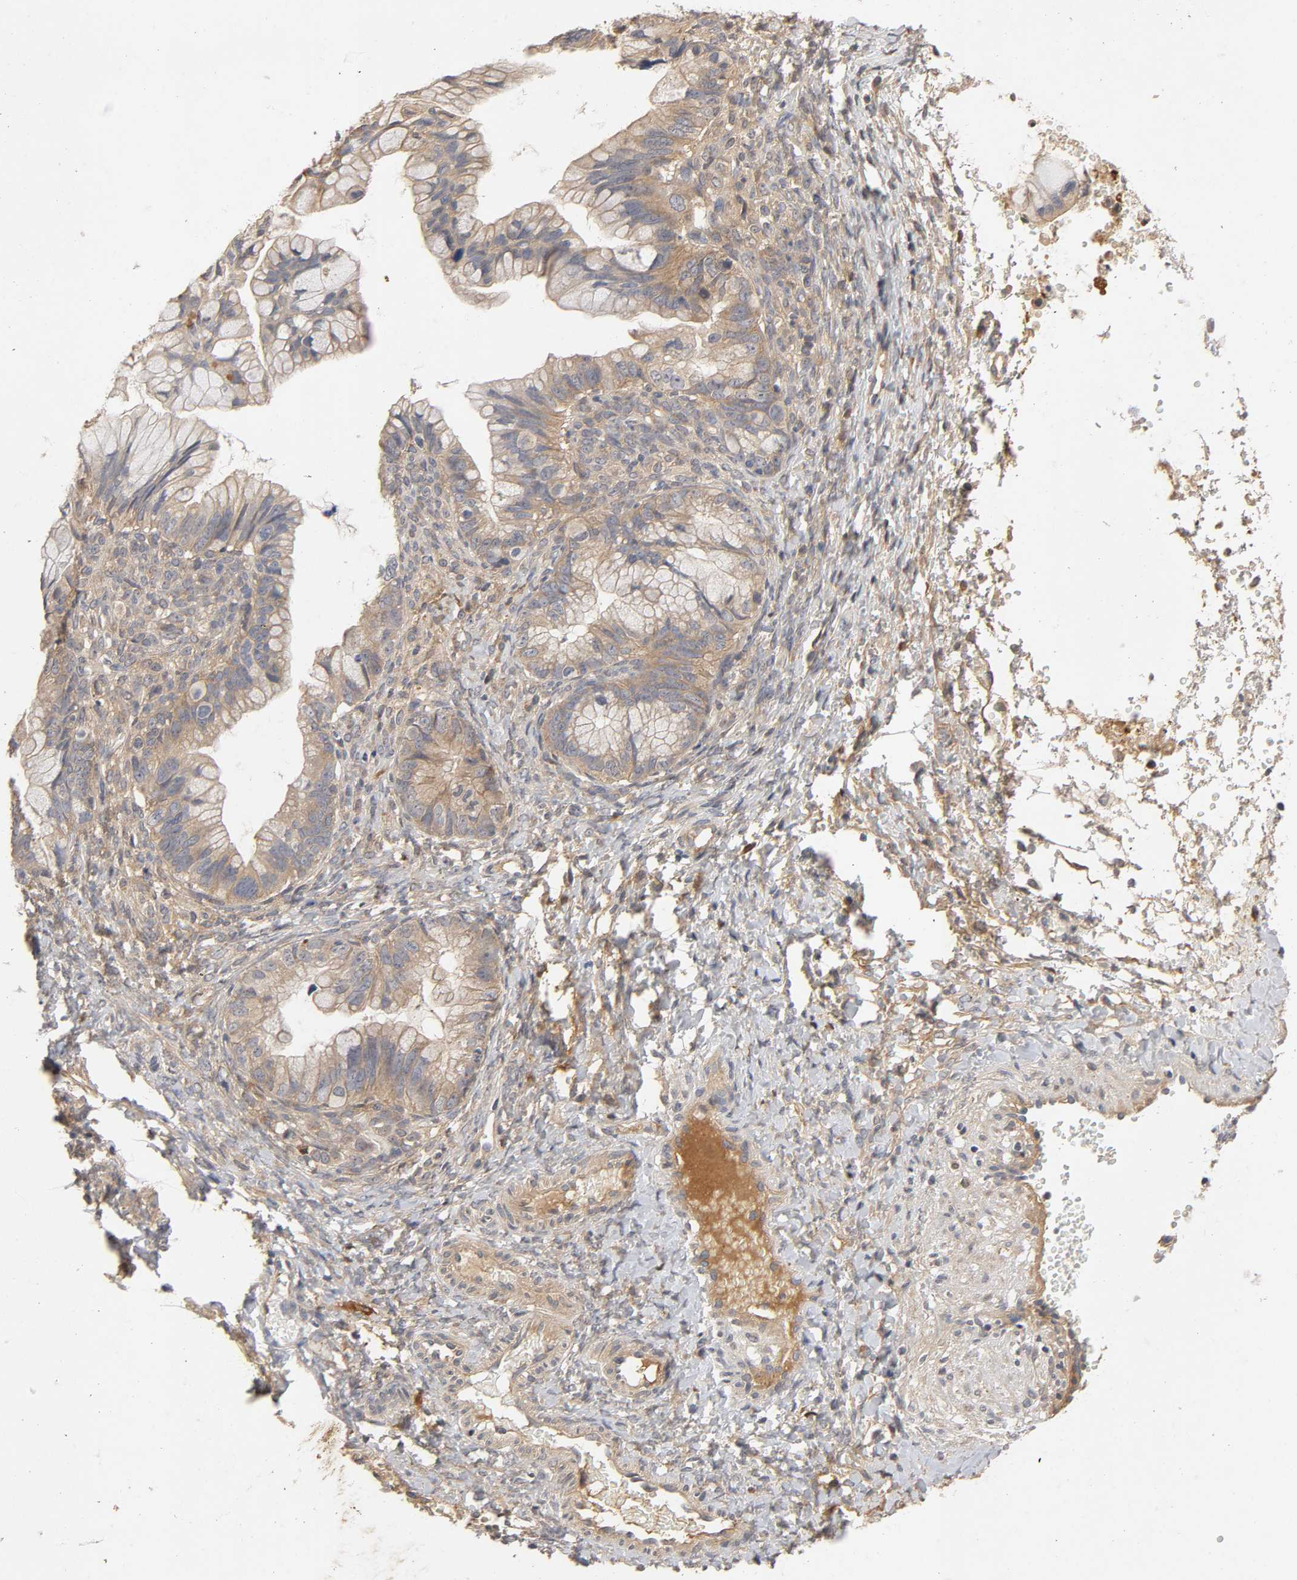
{"staining": {"intensity": "moderate", "quantity": ">75%", "location": "cytoplasmic/membranous"}, "tissue": "ovarian cancer", "cell_type": "Tumor cells", "image_type": "cancer", "snomed": [{"axis": "morphology", "description": "Cystadenocarcinoma, mucinous, NOS"}, {"axis": "topography", "description": "Ovary"}], "caption": "Immunohistochemistry (IHC) photomicrograph of neoplastic tissue: ovarian mucinous cystadenocarcinoma stained using immunohistochemistry (IHC) shows medium levels of moderate protein expression localized specifically in the cytoplasmic/membranous of tumor cells, appearing as a cytoplasmic/membranous brown color.", "gene": "CPB2", "patient": {"sex": "female", "age": 36}}